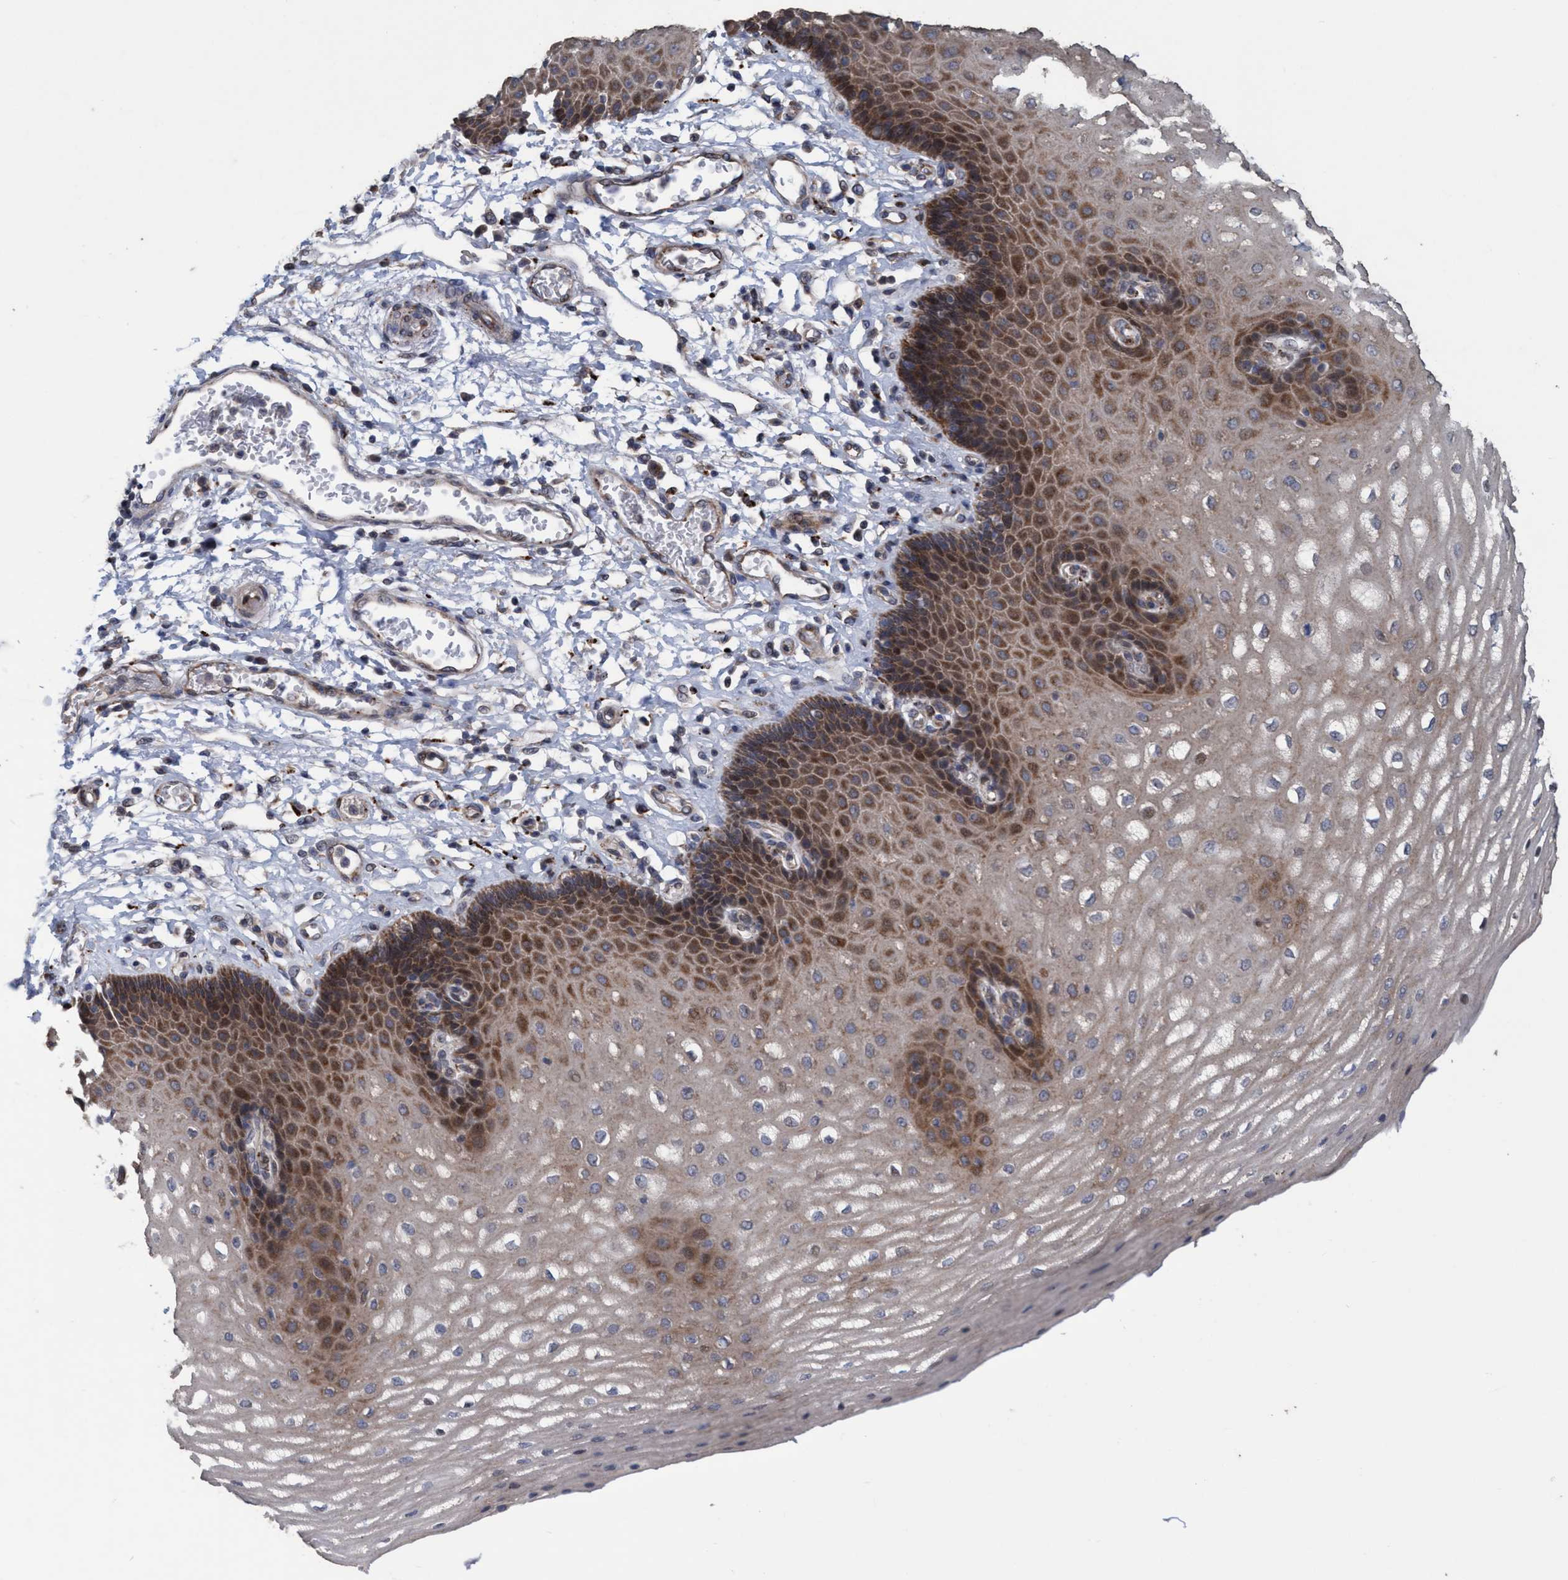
{"staining": {"intensity": "strong", "quantity": "25%-75%", "location": "cytoplasmic/membranous"}, "tissue": "esophagus", "cell_type": "Squamous epithelial cells", "image_type": "normal", "snomed": [{"axis": "morphology", "description": "Normal tissue, NOS"}, {"axis": "topography", "description": "Esophagus"}], "caption": "This image demonstrates immunohistochemistry staining of unremarkable esophagus, with high strong cytoplasmic/membranous expression in approximately 25%-75% of squamous epithelial cells.", "gene": "BBS9", "patient": {"sex": "male", "age": 54}}